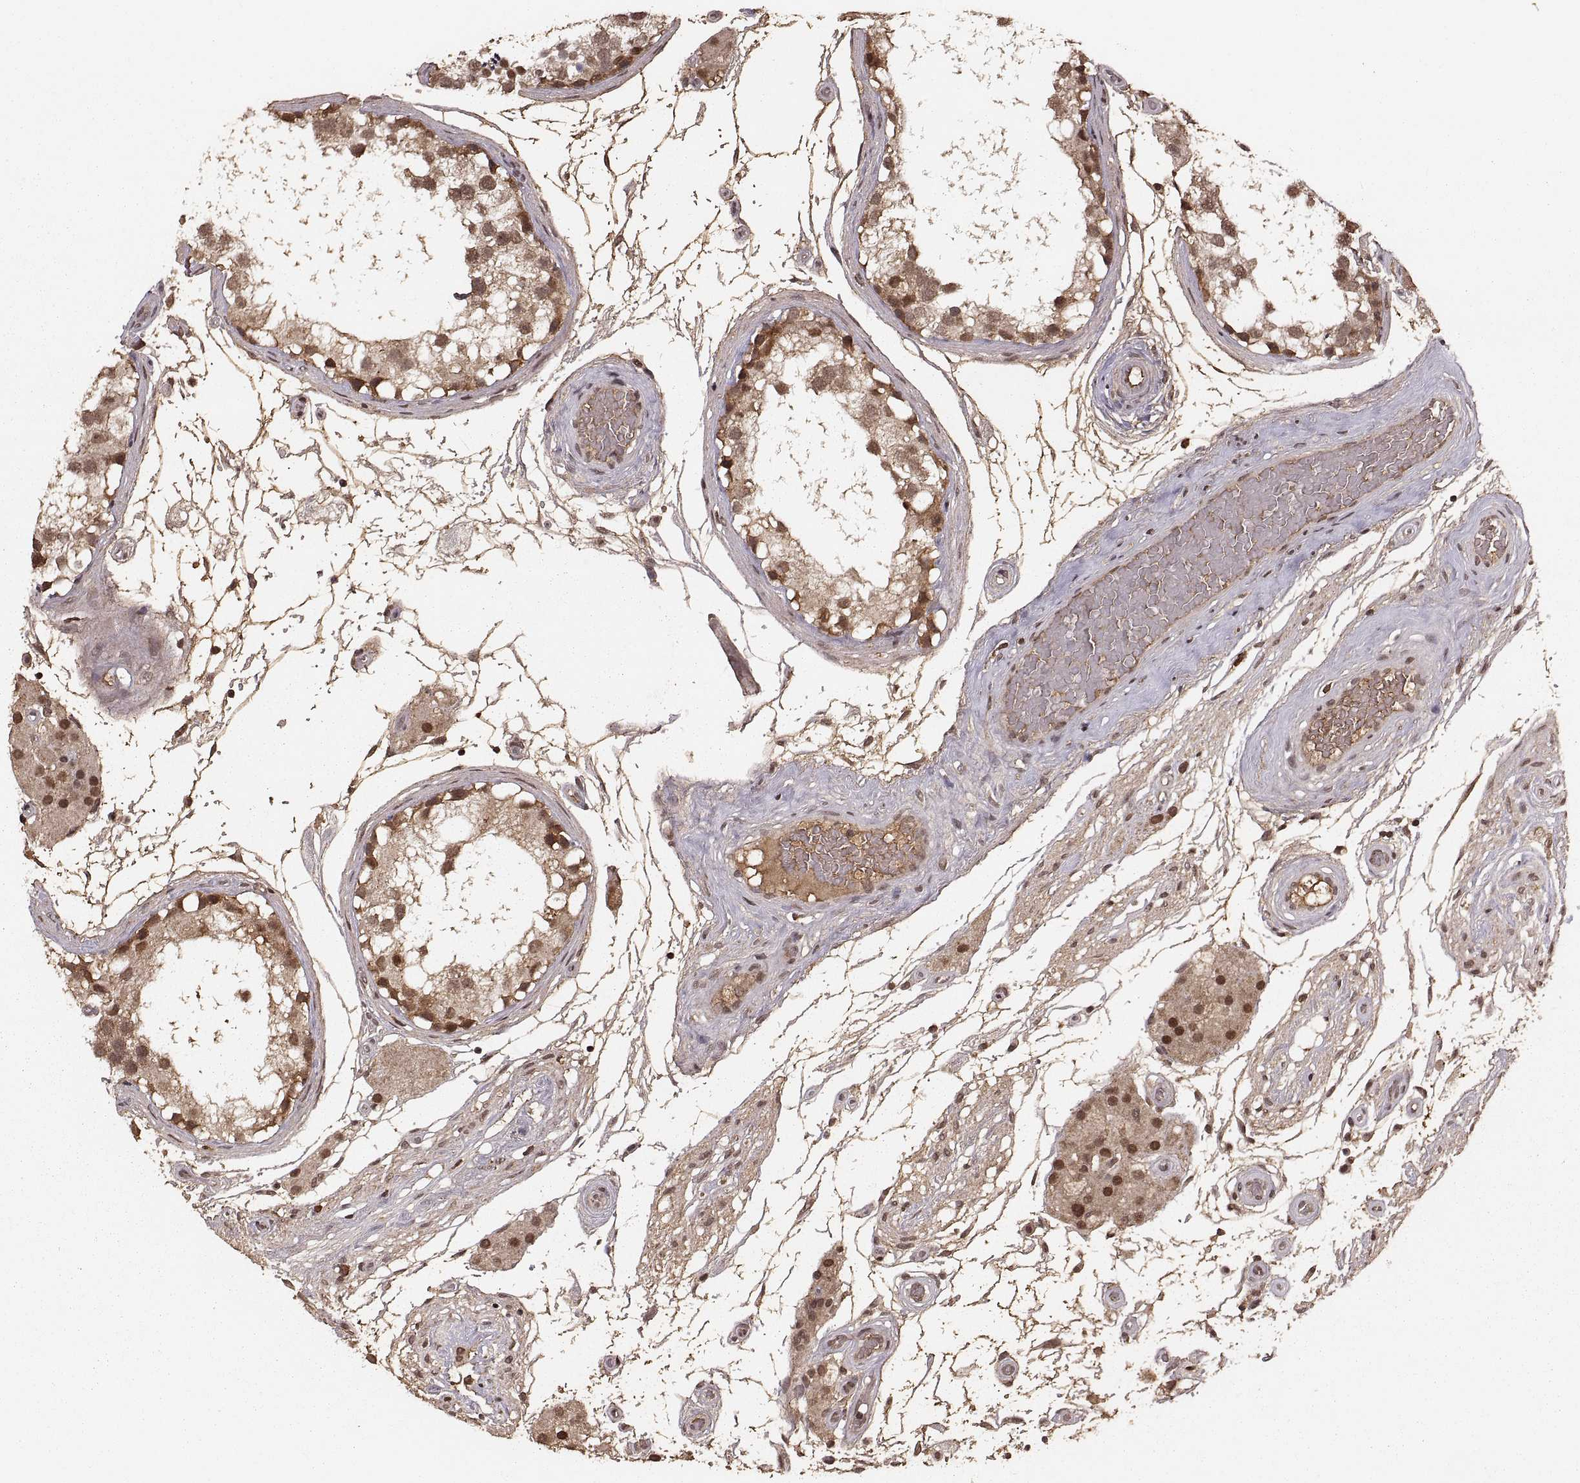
{"staining": {"intensity": "moderate", "quantity": ">75%", "location": "cytoplasmic/membranous,nuclear"}, "tissue": "testis", "cell_type": "Cells in seminiferous ducts", "image_type": "normal", "snomed": [{"axis": "morphology", "description": "Normal tissue, NOS"}, {"axis": "morphology", "description": "Seminoma, NOS"}, {"axis": "topography", "description": "Testis"}], "caption": "The histopathology image reveals immunohistochemical staining of unremarkable testis. There is moderate cytoplasmic/membranous,nuclear positivity is seen in about >75% of cells in seminiferous ducts.", "gene": "RFT1", "patient": {"sex": "male", "age": 65}}